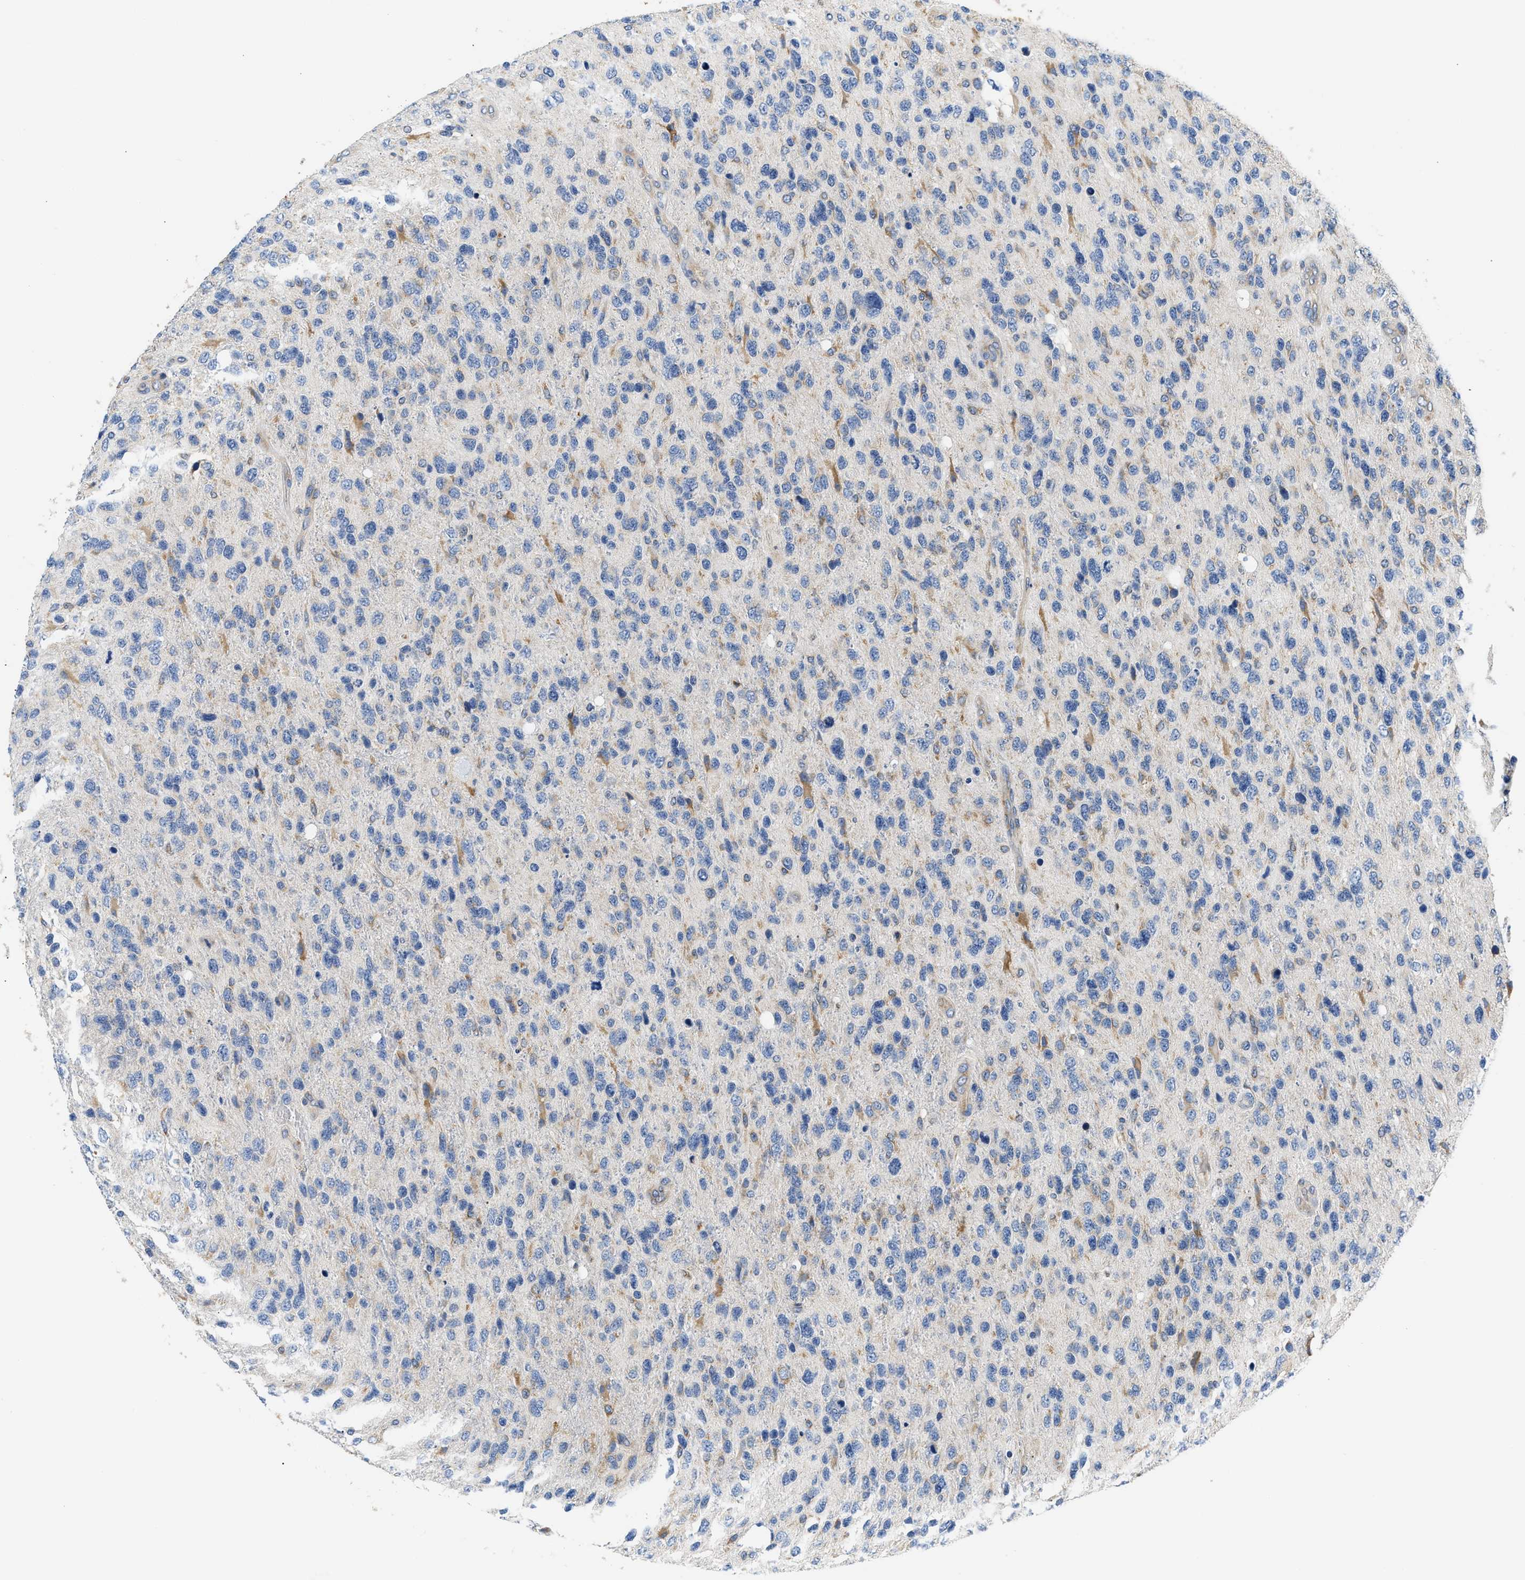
{"staining": {"intensity": "negative", "quantity": "none", "location": "none"}, "tissue": "glioma", "cell_type": "Tumor cells", "image_type": "cancer", "snomed": [{"axis": "morphology", "description": "Glioma, malignant, High grade"}, {"axis": "topography", "description": "Brain"}], "caption": "Immunohistochemistry image of glioma stained for a protein (brown), which demonstrates no positivity in tumor cells.", "gene": "HDHD3", "patient": {"sex": "female", "age": 58}}